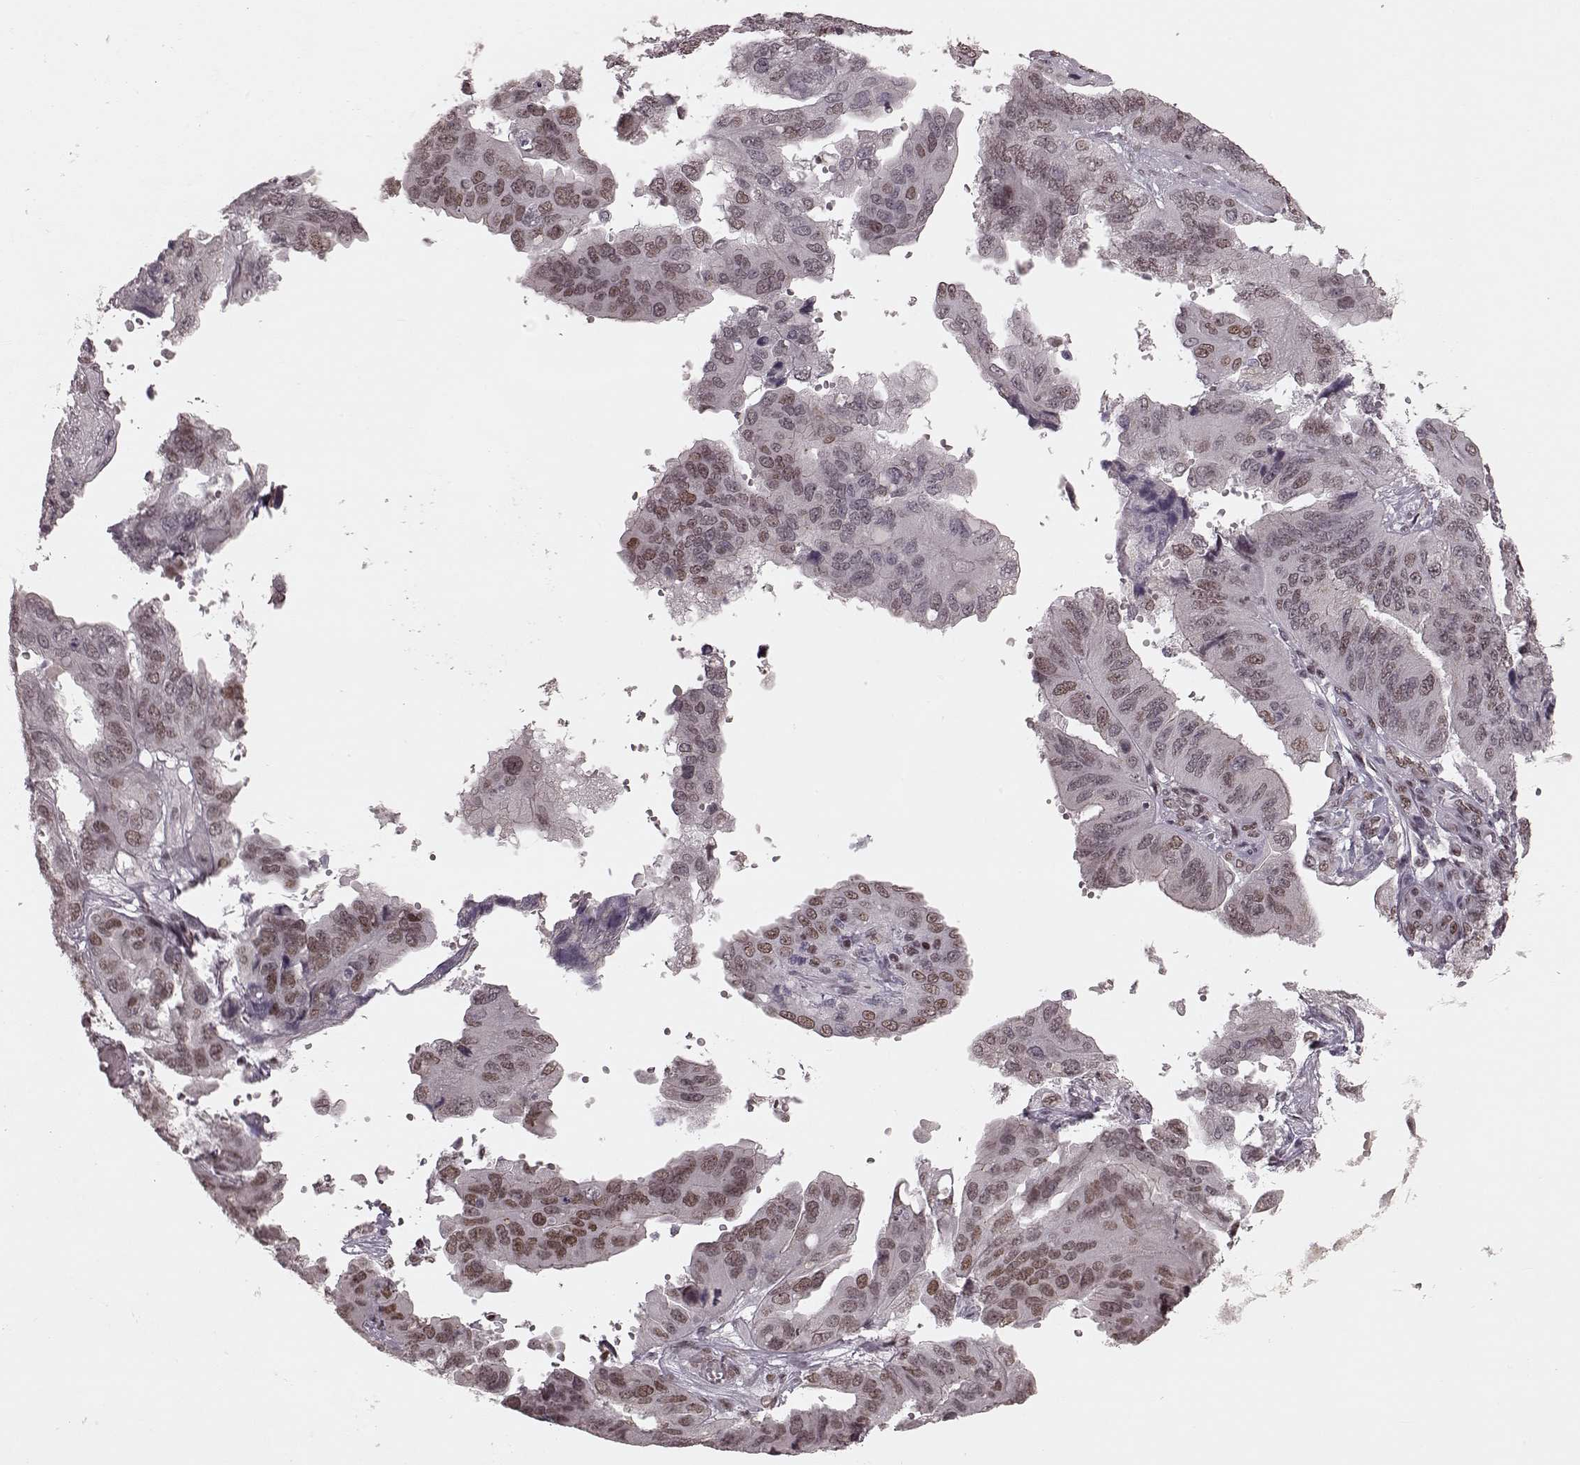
{"staining": {"intensity": "weak", "quantity": "25%-75%", "location": "nuclear"}, "tissue": "ovarian cancer", "cell_type": "Tumor cells", "image_type": "cancer", "snomed": [{"axis": "morphology", "description": "Cystadenocarcinoma, serous, NOS"}, {"axis": "topography", "description": "Ovary"}], "caption": "Ovarian cancer (serous cystadenocarcinoma) was stained to show a protein in brown. There is low levels of weak nuclear positivity in about 25%-75% of tumor cells.", "gene": "NR2C1", "patient": {"sex": "female", "age": 79}}